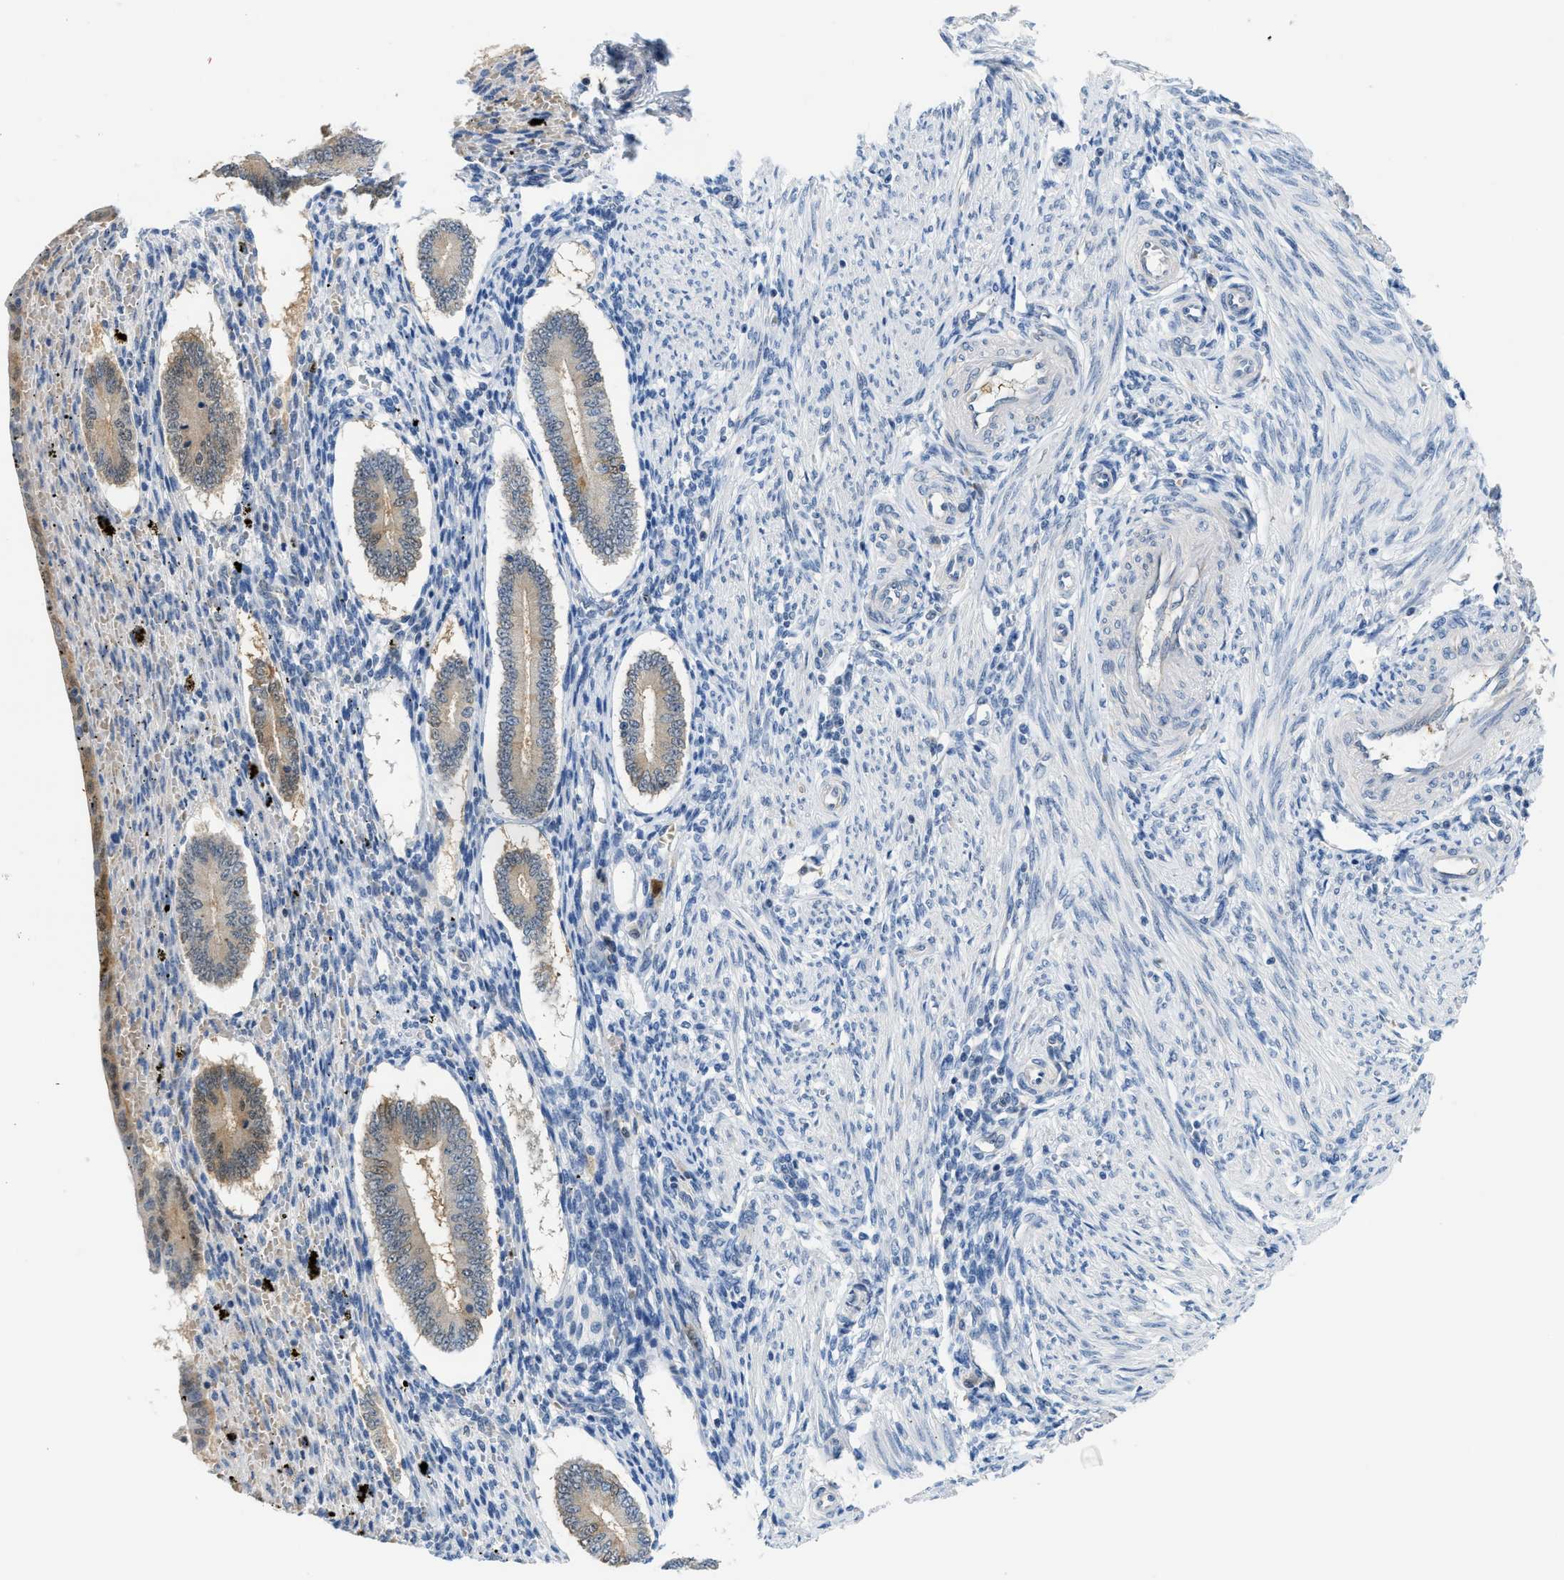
{"staining": {"intensity": "negative", "quantity": "none", "location": "none"}, "tissue": "endometrium", "cell_type": "Cells in endometrial stroma", "image_type": "normal", "snomed": [{"axis": "morphology", "description": "Normal tissue, NOS"}, {"axis": "topography", "description": "Endometrium"}], "caption": "The micrograph demonstrates no staining of cells in endometrial stroma in benign endometrium. (Brightfield microscopy of DAB immunohistochemistry at high magnification).", "gene": "PSAT1", "patient": {"sex": "female", "age": 42}}